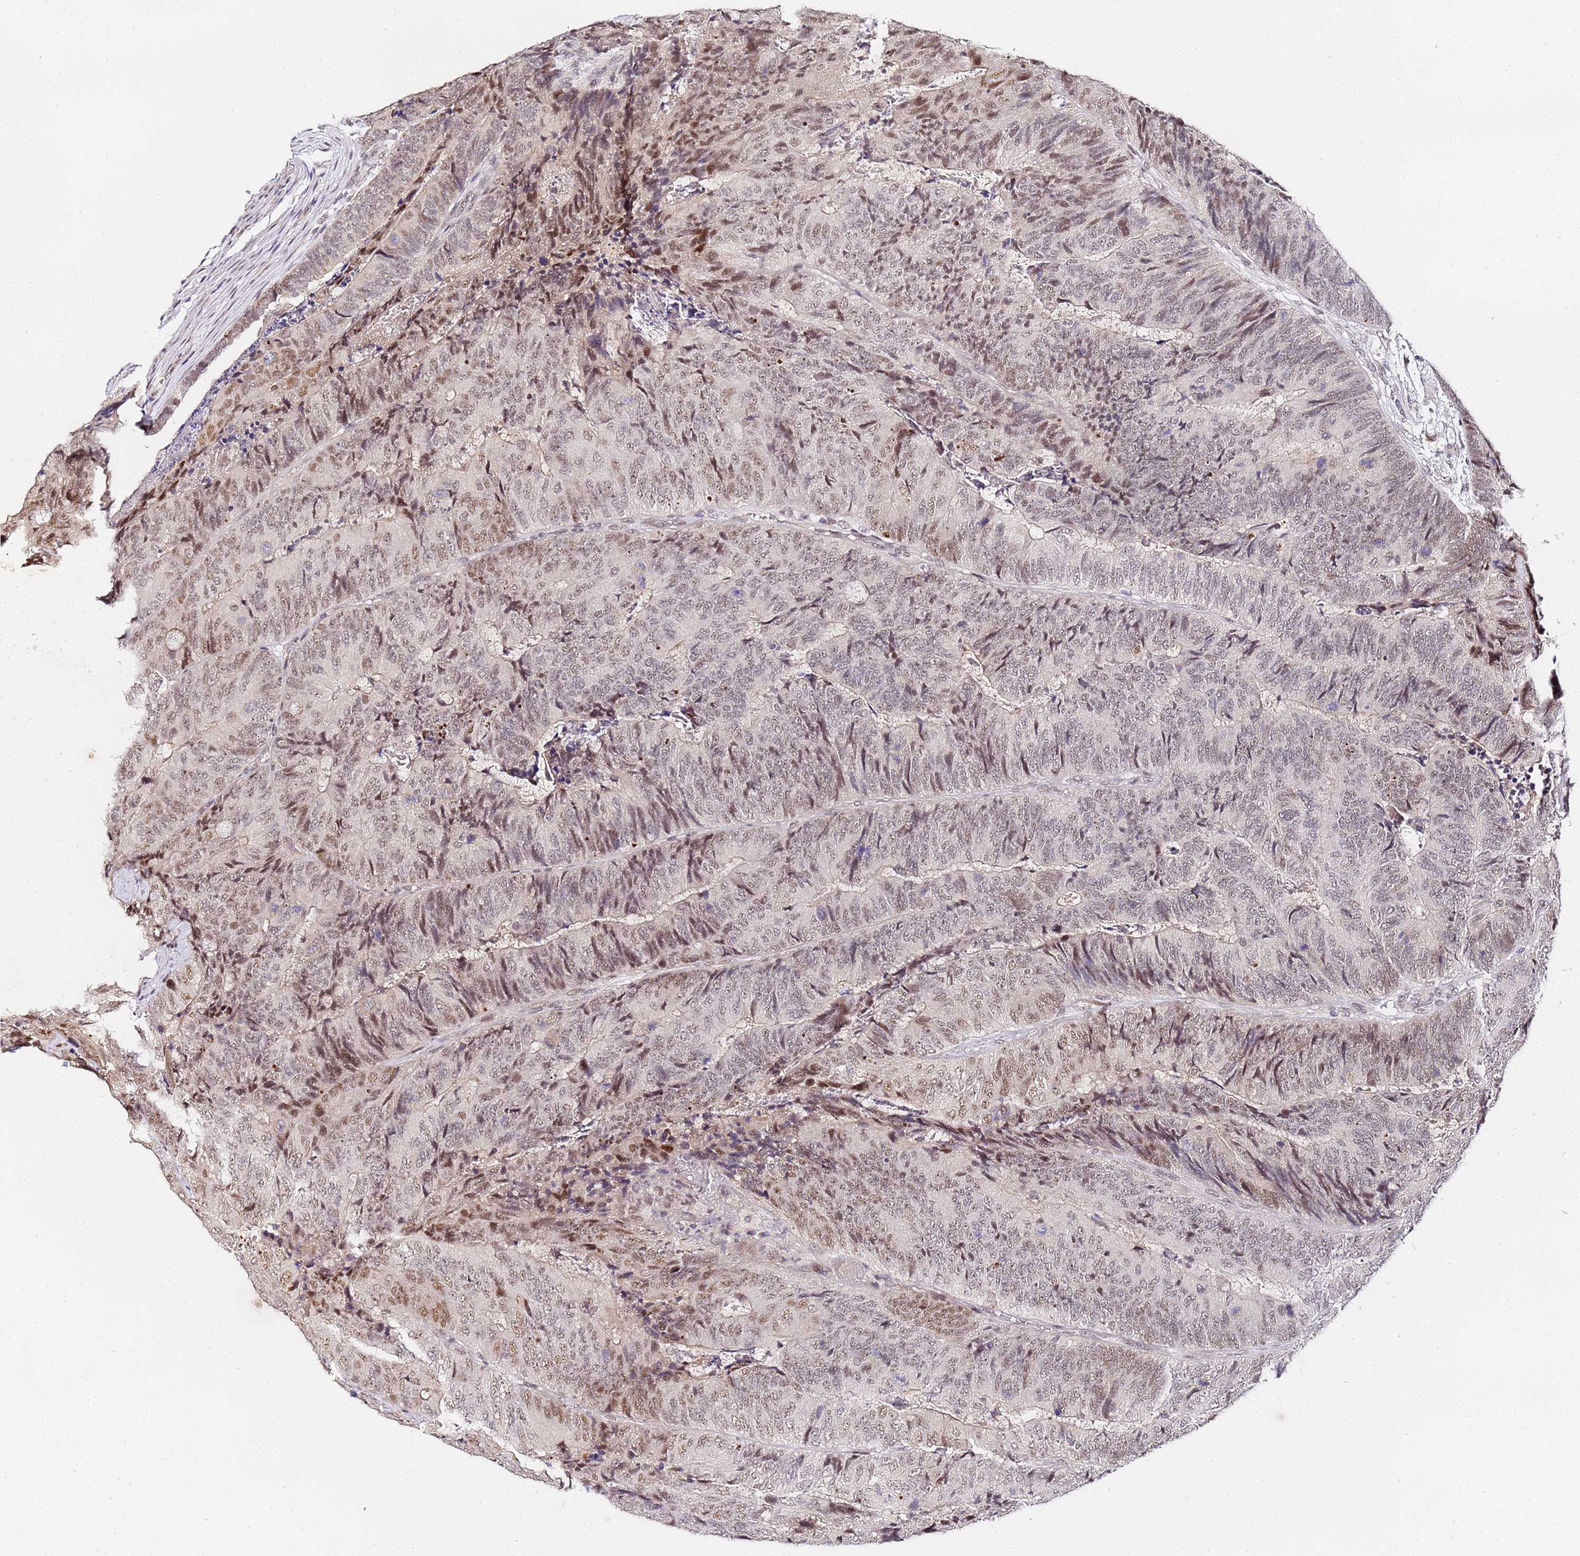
{"staining": {"intensity": "moderate", "quantity": "25%-75%", "location": "nuclear"}, "tissue": "colorectal cancer", "cell_type": "Tumor cells", "image_type": "cancer", "snomed": [{"axis": "morphology", "description": "Adenocarcinoma, NOS"}, {"axis": "topography", "description": "Colon"}], "caption": "Adenocarcinoma (colorectal) stained for a protein demonstrates moderate nuclear positivity in tumor cells.", "gene": "LSM3", "patient": {"sex": "female", "age": 67}}